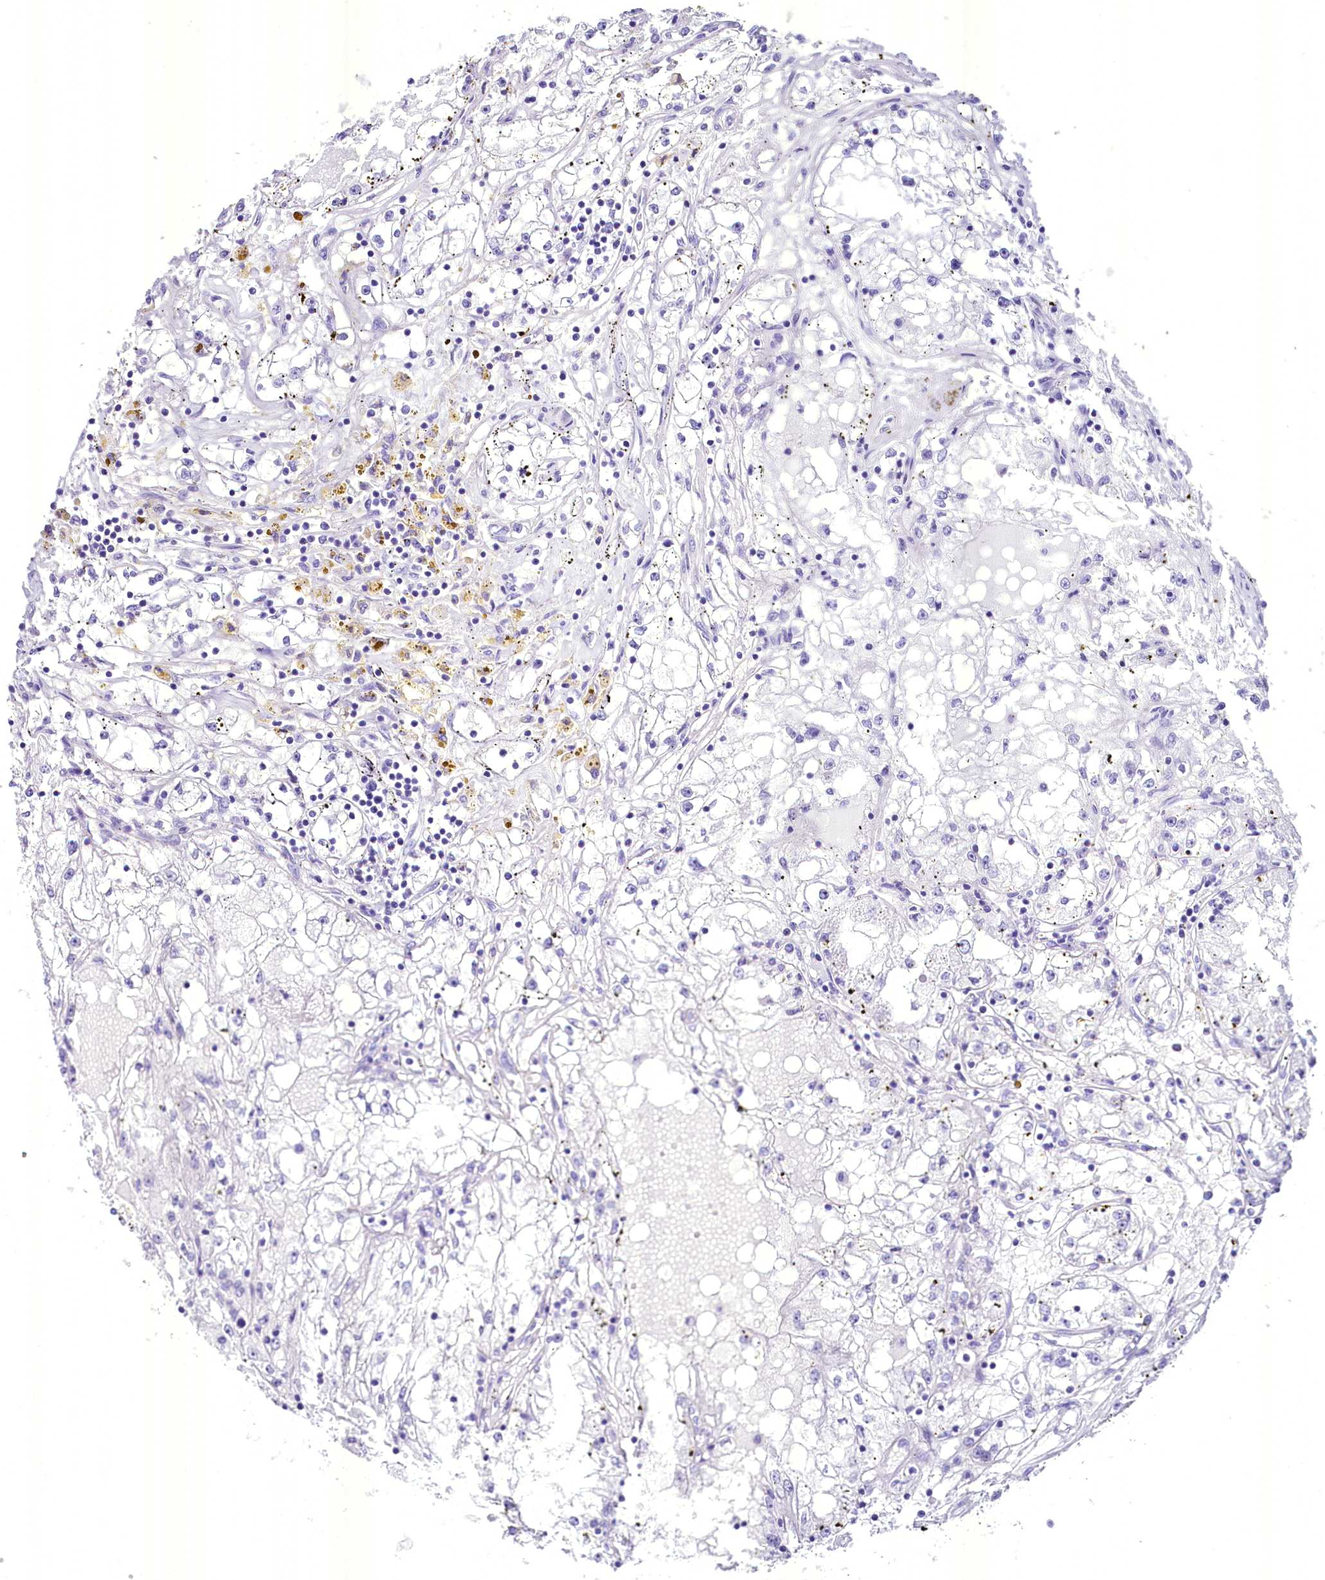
{"staining": {"intensity": "negative", "quantity": "none", "location": "none"}, "tissue": "renal cancer", "cell_type": "Tumor cells", "image_type": "cancer", "snomed": [{"axis": "morphology", "description": "Adenocarcinoma, NOS"}, {"axis": "topography", "description": "Kidney"}], "caption": "An image of renal cancer stained for a protein displays no brown staining in tumor cells.", "gene": "BANK1", "patient": {"sex": "male", "age": 56}}